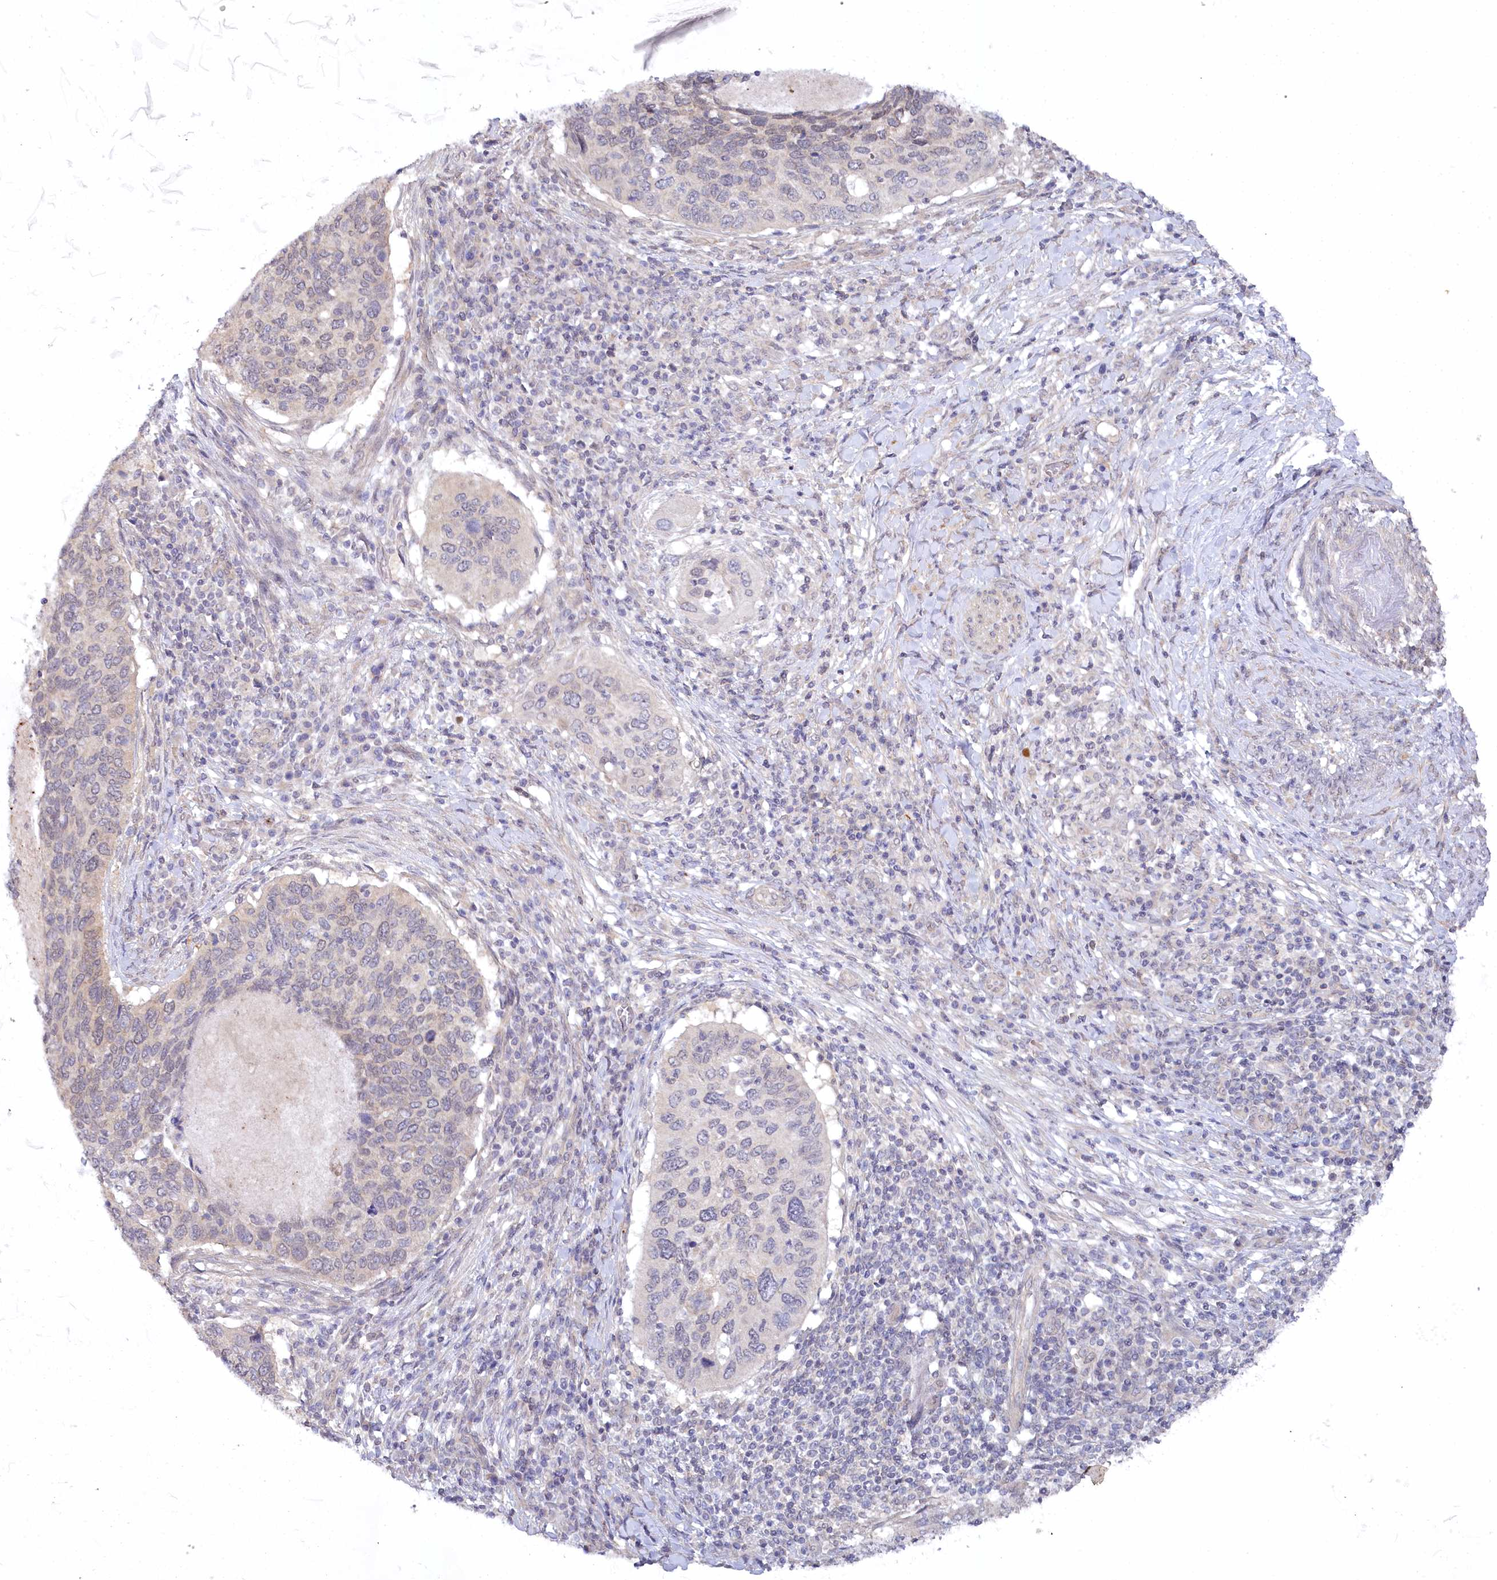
{"staining": {"intensity": "negative", "quantity": "none", "location": "none"}, "tissue": "cervical cancer", "cell_type": "Tumor cells", "image_type": "cancer", "snomed": [{"axis": "morphology", "description": "Squamous cell carcinoma, NOS"}, {"axis": "topography", "description": "Cervix"}], "caption": "The image exhibits no significant staining in tumor cells of cervical squamous cell carcinoma. The staining was performed using DAB (3,3'-diaminobenzidine) to visualize the protein expression in brown, while the nuclei were stained in blue with hematoxylin (Magnification: 20x).", "gene": "AAMDC", "patient": {"sex": "female", "age": 38}}